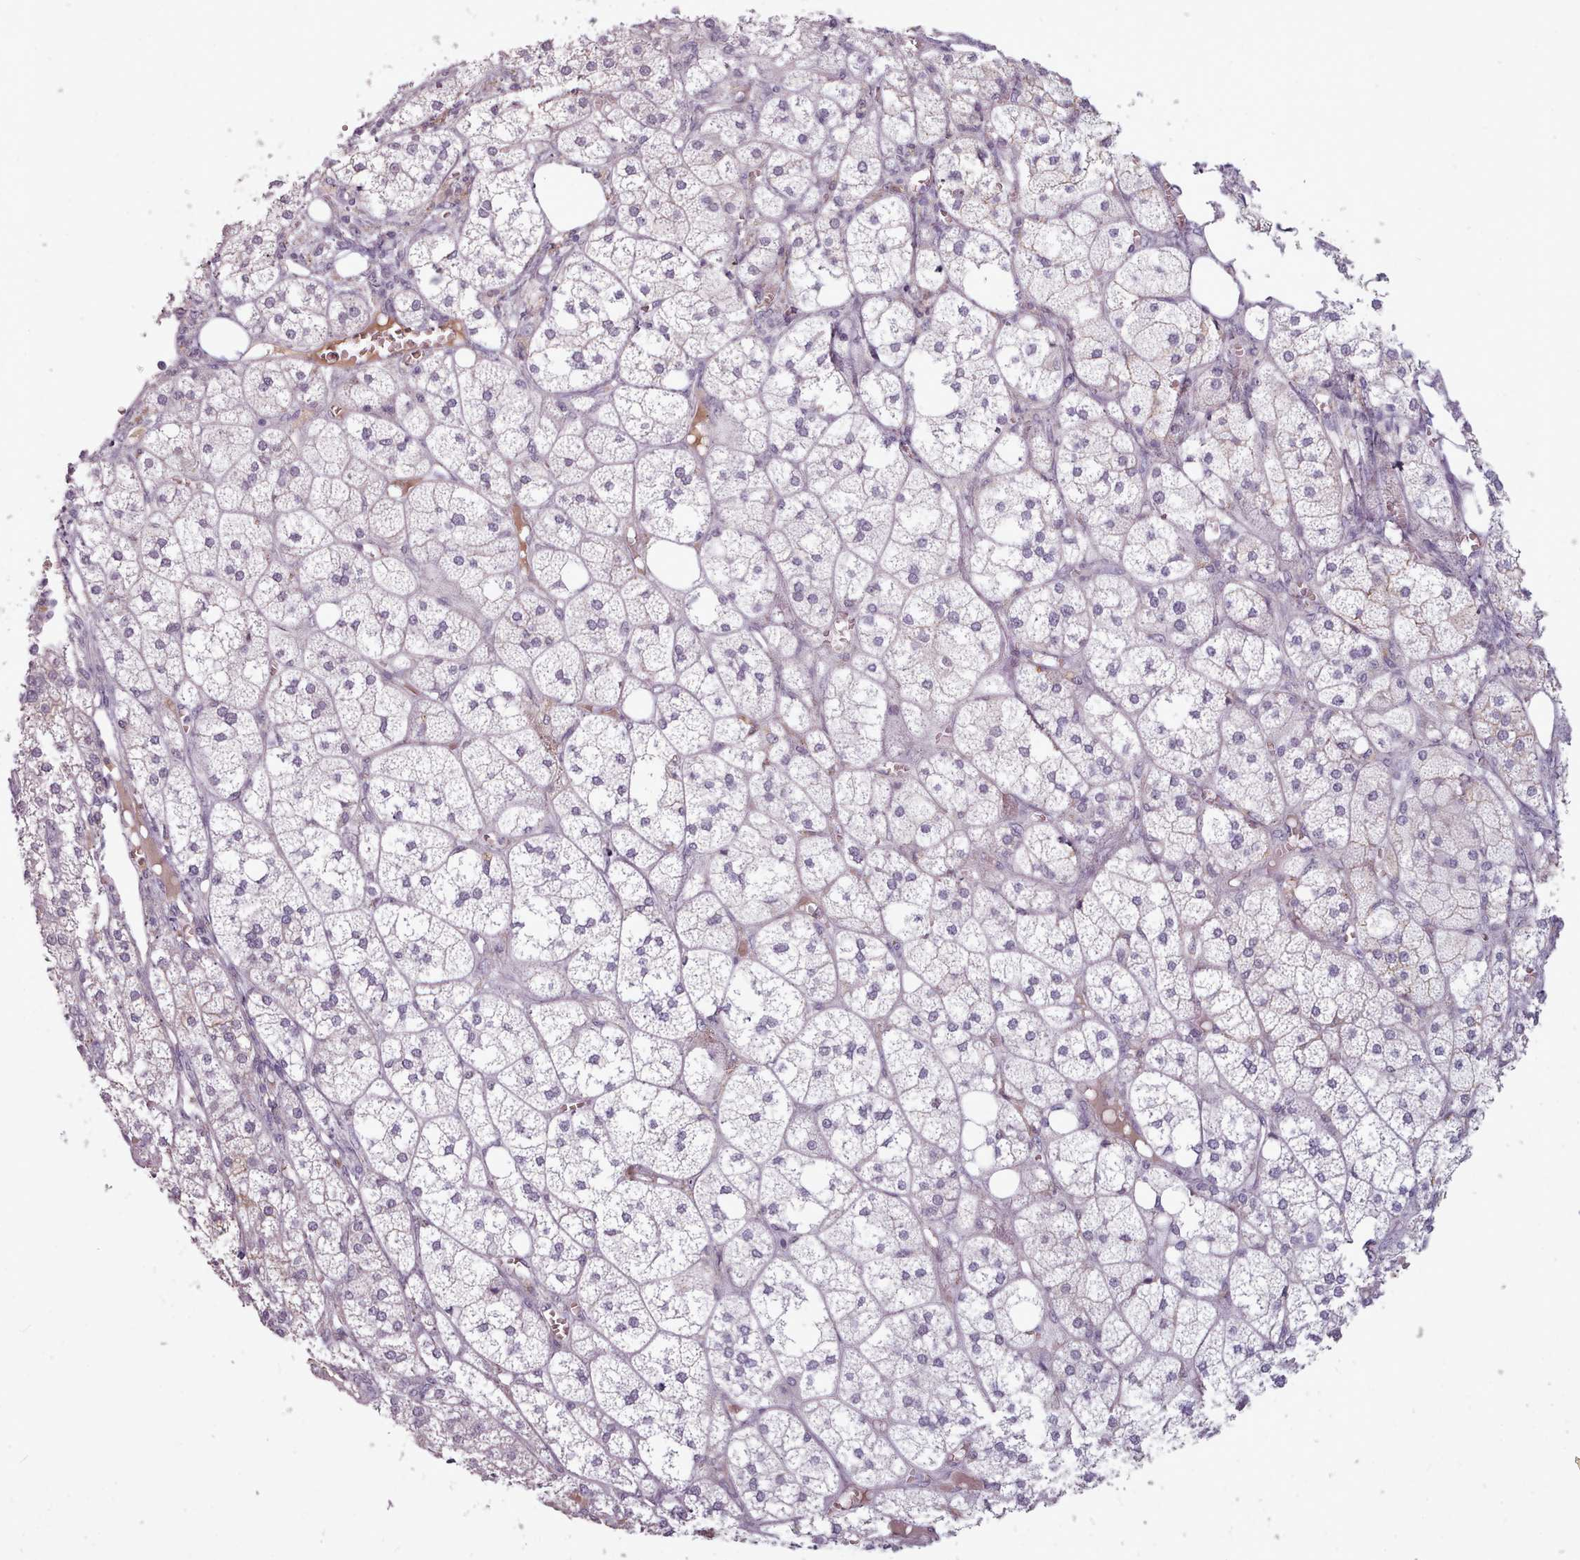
{"staining": {"intensity": "weak", "quantity": "25%-75%", "location": "cytoplasmic/membranous"}, "tissue": "adrenal gland", "cell_type": "Glandular cells", "image_type": "normal", "snomed": [{"axis": "morphology", "description": "Normal tissue, NOS"}, {"axis": "topography", "description": "Adrenal gland"}], "caption": "Adrenal gland stained for a protein displays weak cytoplasmic/membranous positivity in glandular cells. The protein is stained brown, and the nuclei are stained in blue (DAB IHC with brightfield microscopy, high magnification).", "gene": "PBX4", "patient": {"sex": "female", "age": 61}}